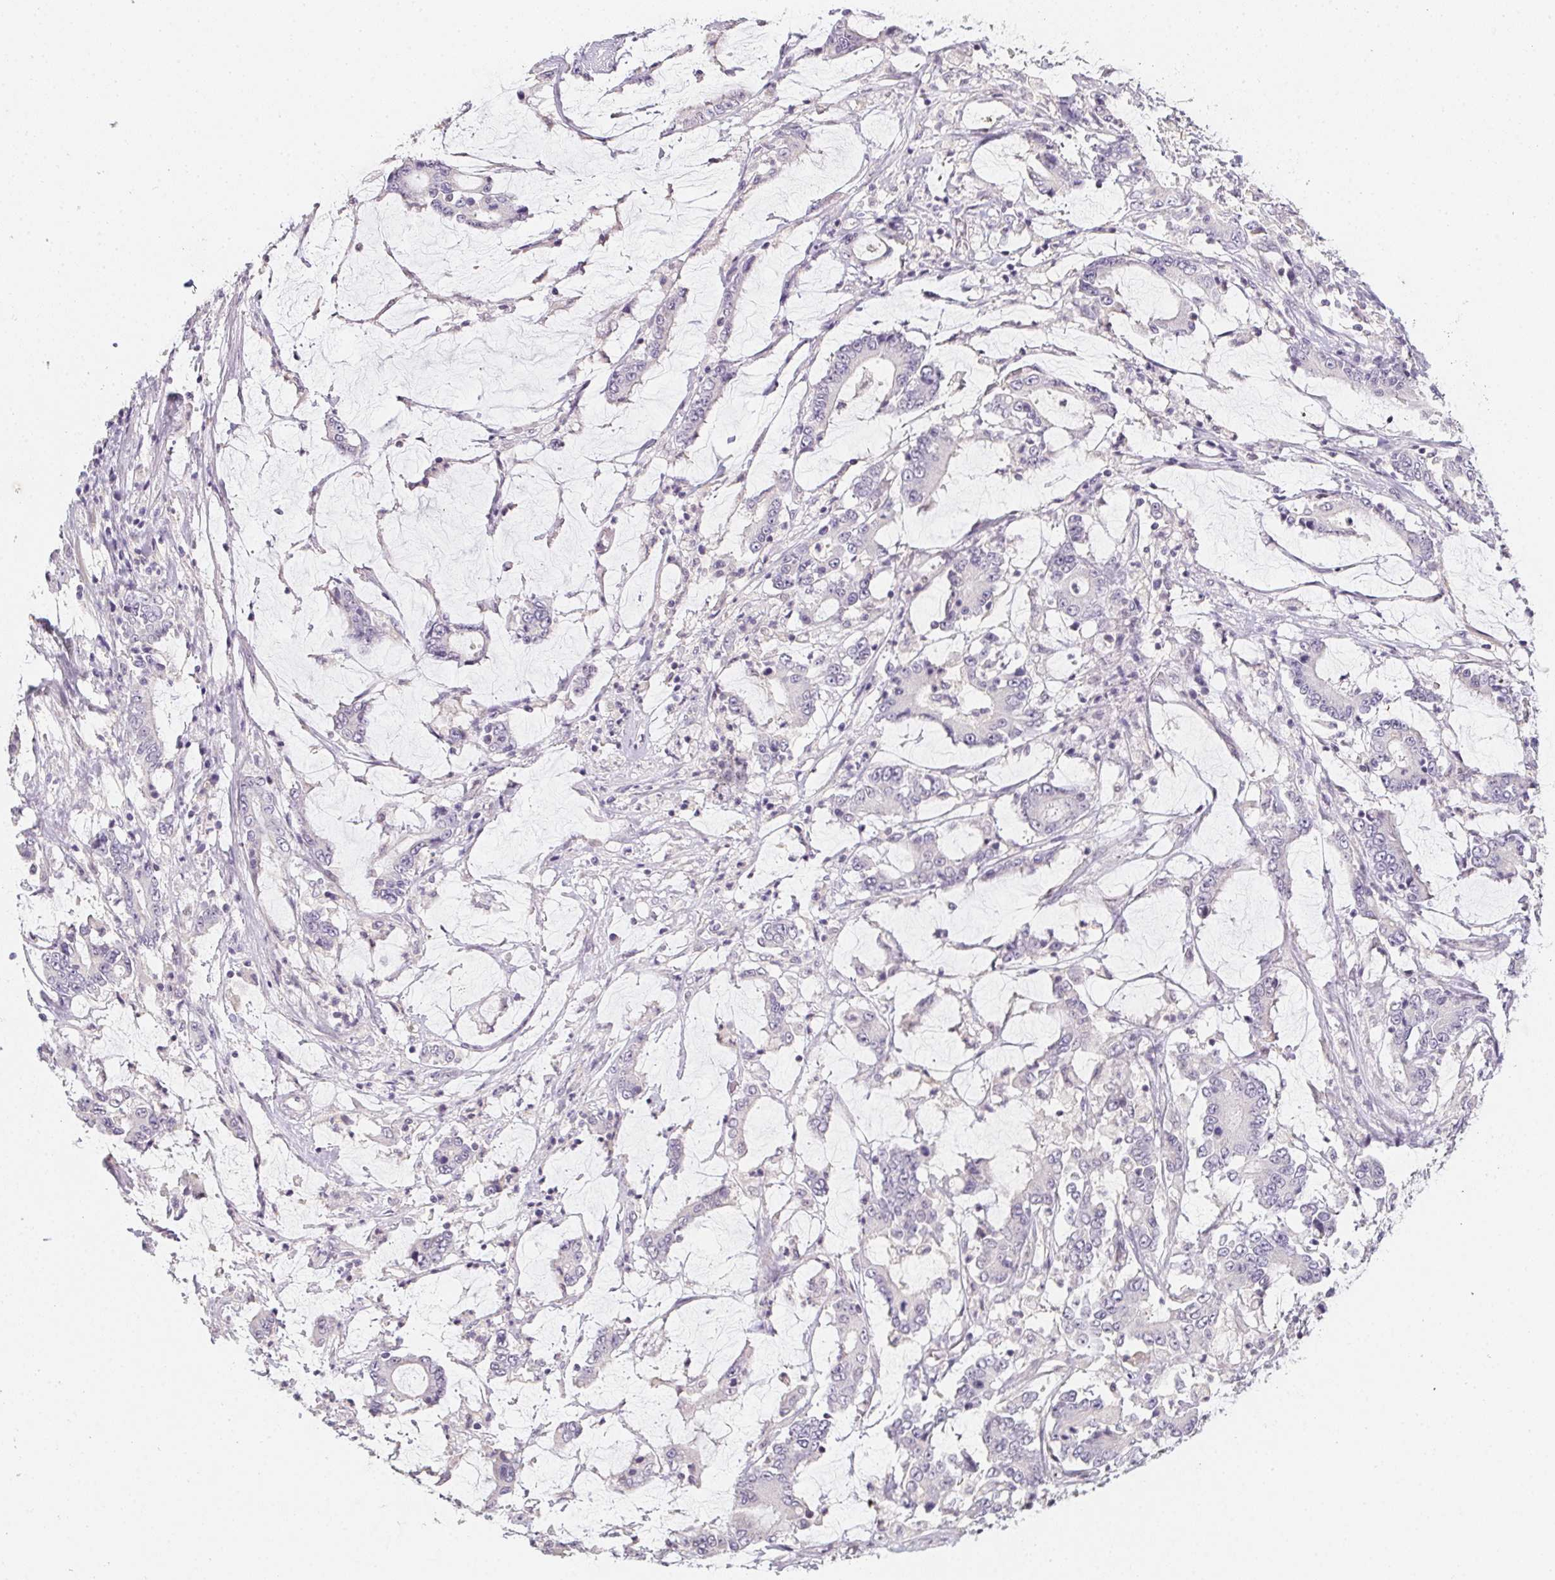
{"staining": {"intensity": "negative", "quantity": "none", "location": "none"}, "tissue": "stomach cancer", "cell_type": "Tumor cells", "image_type": "cancer", "snomed": [{"axis": "morphology", "description": "Adenocarcinoma, NOS"}, {"axis": "topography", "description": "Stomach, upper"}], "caption": "An immunohistochemistry (IHC) photomicrograph of stomach adenocarcinoma is shown. There is no staining in tumor cells of stomach adenocarcinoma. The staining is performed using DAB brown chromogen with nuclei counter-stained in using hematoxylin.", "gene": "ZBBX", "patient": {"sex": "male", "age": 68}}